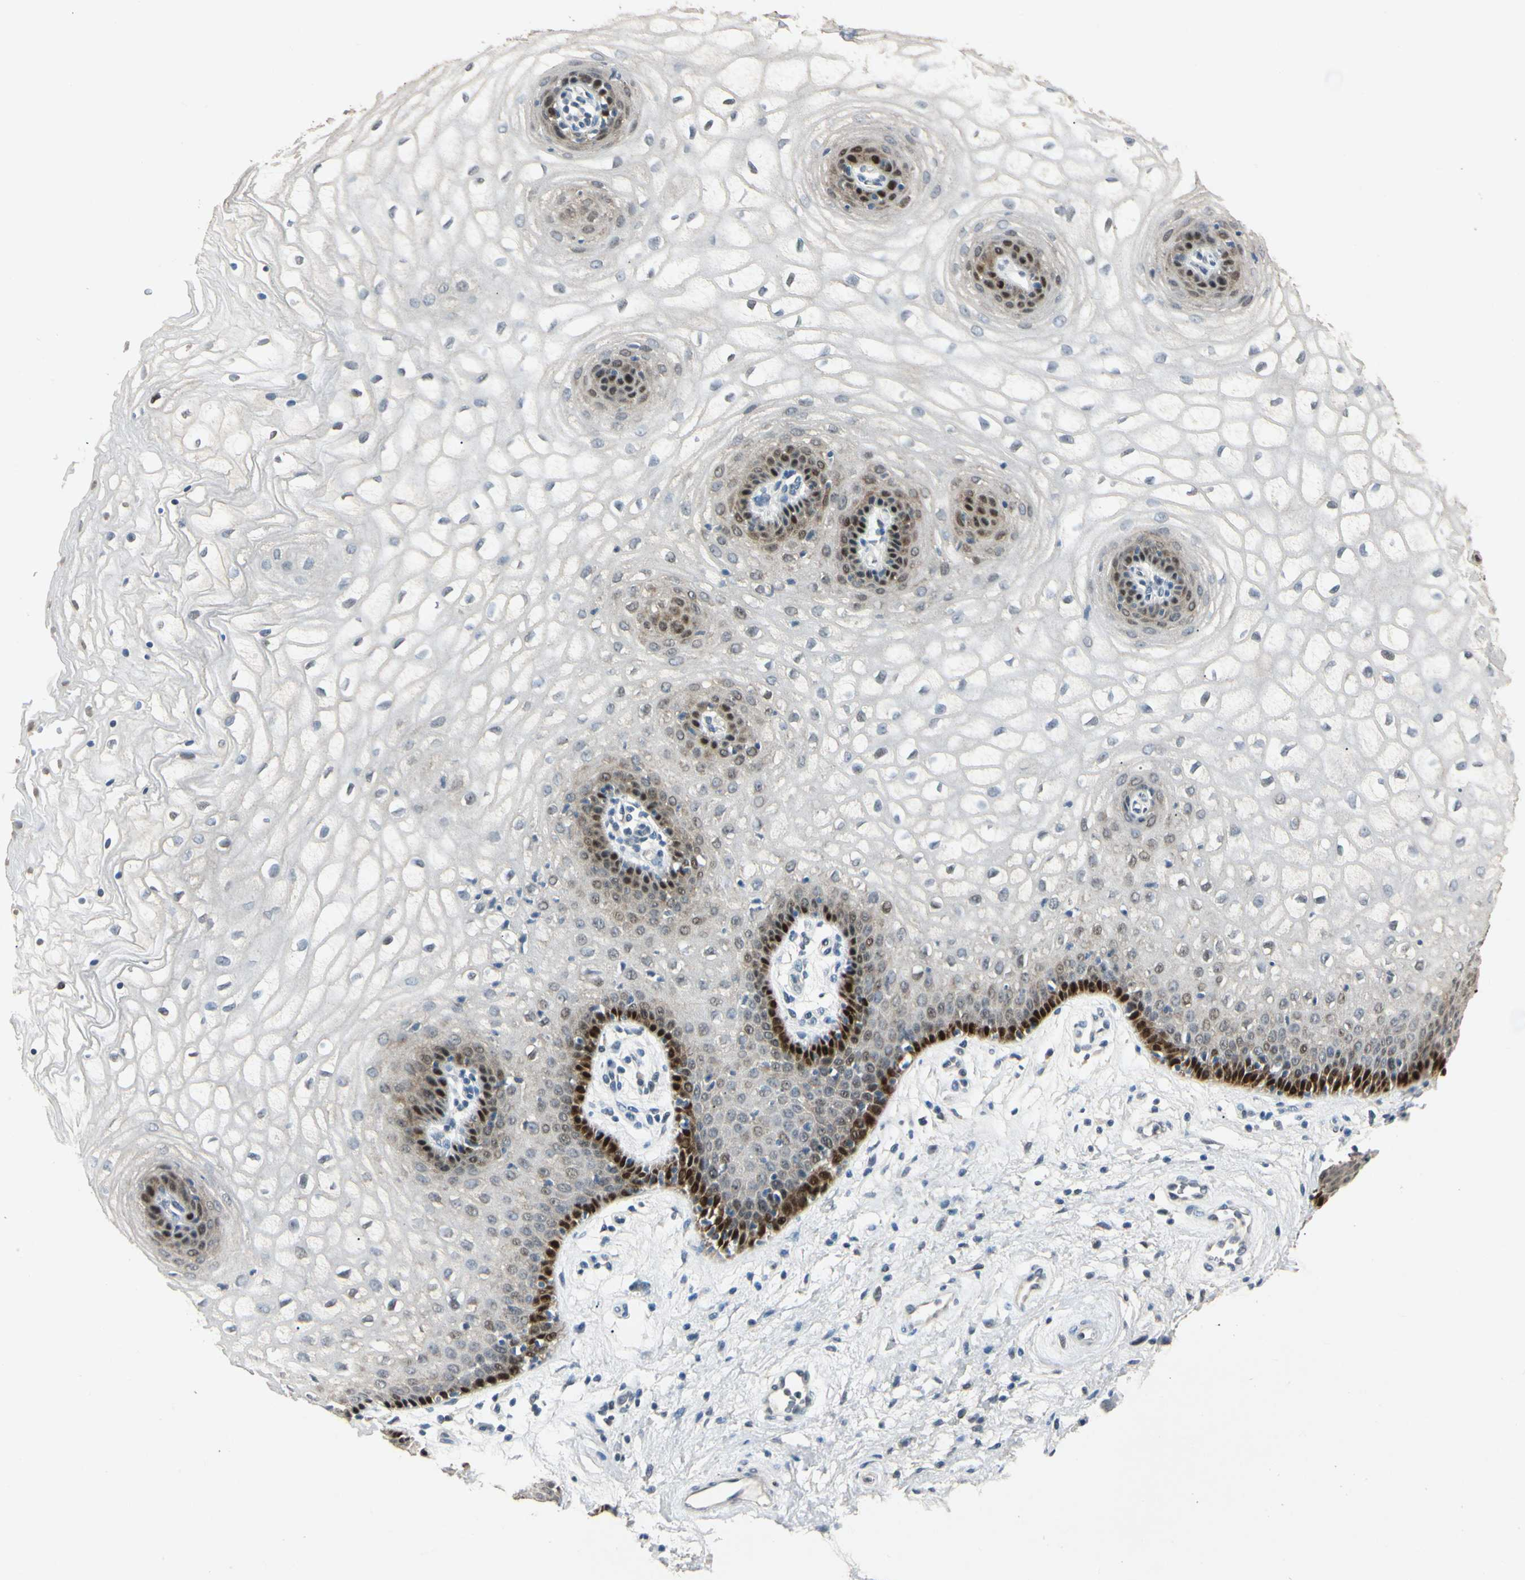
{"staining": {"intensity": "strong", "quantity": "<25%", "location": "nuclear"}, "tissue": "vagina", "cell_type": "Squamous epithelial cells", "image_type": "normal", "snomed": [{"axis": "morphology", "description": "Normal tissue, NOS"}, {"axis": "topography", "description": "Vagina"}], "caption": "Squamous epithelial cells exhibit medium levels of strong nuclear staining in about <25% of cells in normal human vagina.", "gene": "HSPA1B", "patient": {"sex": "female", "age": 34}}